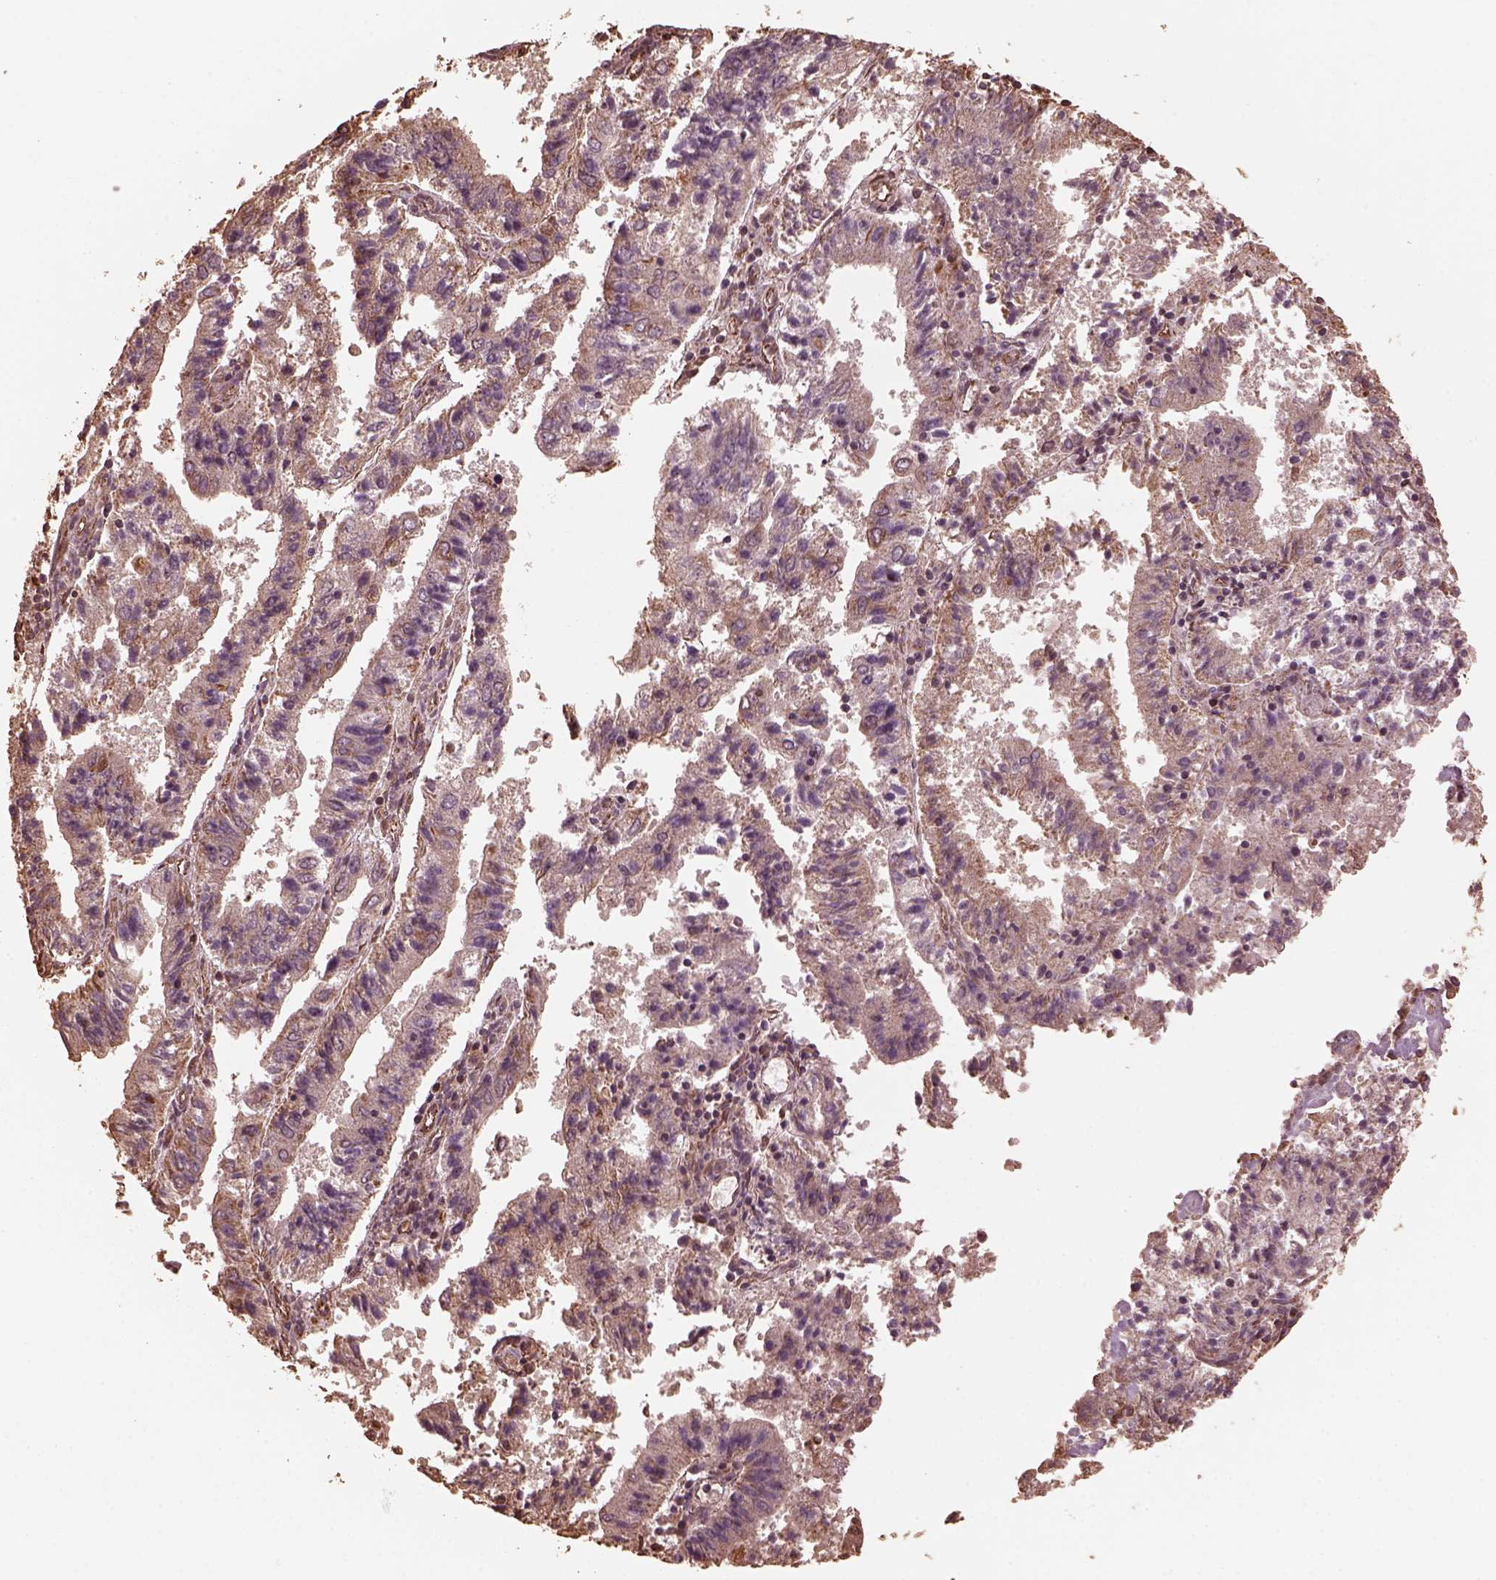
{"staining": {"intensity": "negative", "quantity": "none", "location": "none"}, "tissue": "endometrial cancer", "cell_type": "Tumor cells", "image_type": "cancer", "snomed": [{"axis": "morphology", "description": "Adenocarcinoma, NOS"}, {"axis": "topography", "description": "Endometrium"}], "caption": "IHC photomicrograph of neoplastic tissue: human endometrial cancer stained with DAB displays no significant protein expression in tumor cells.", "gene": "GTPBP1", "patient": {"sex": "female", "age": 82}}